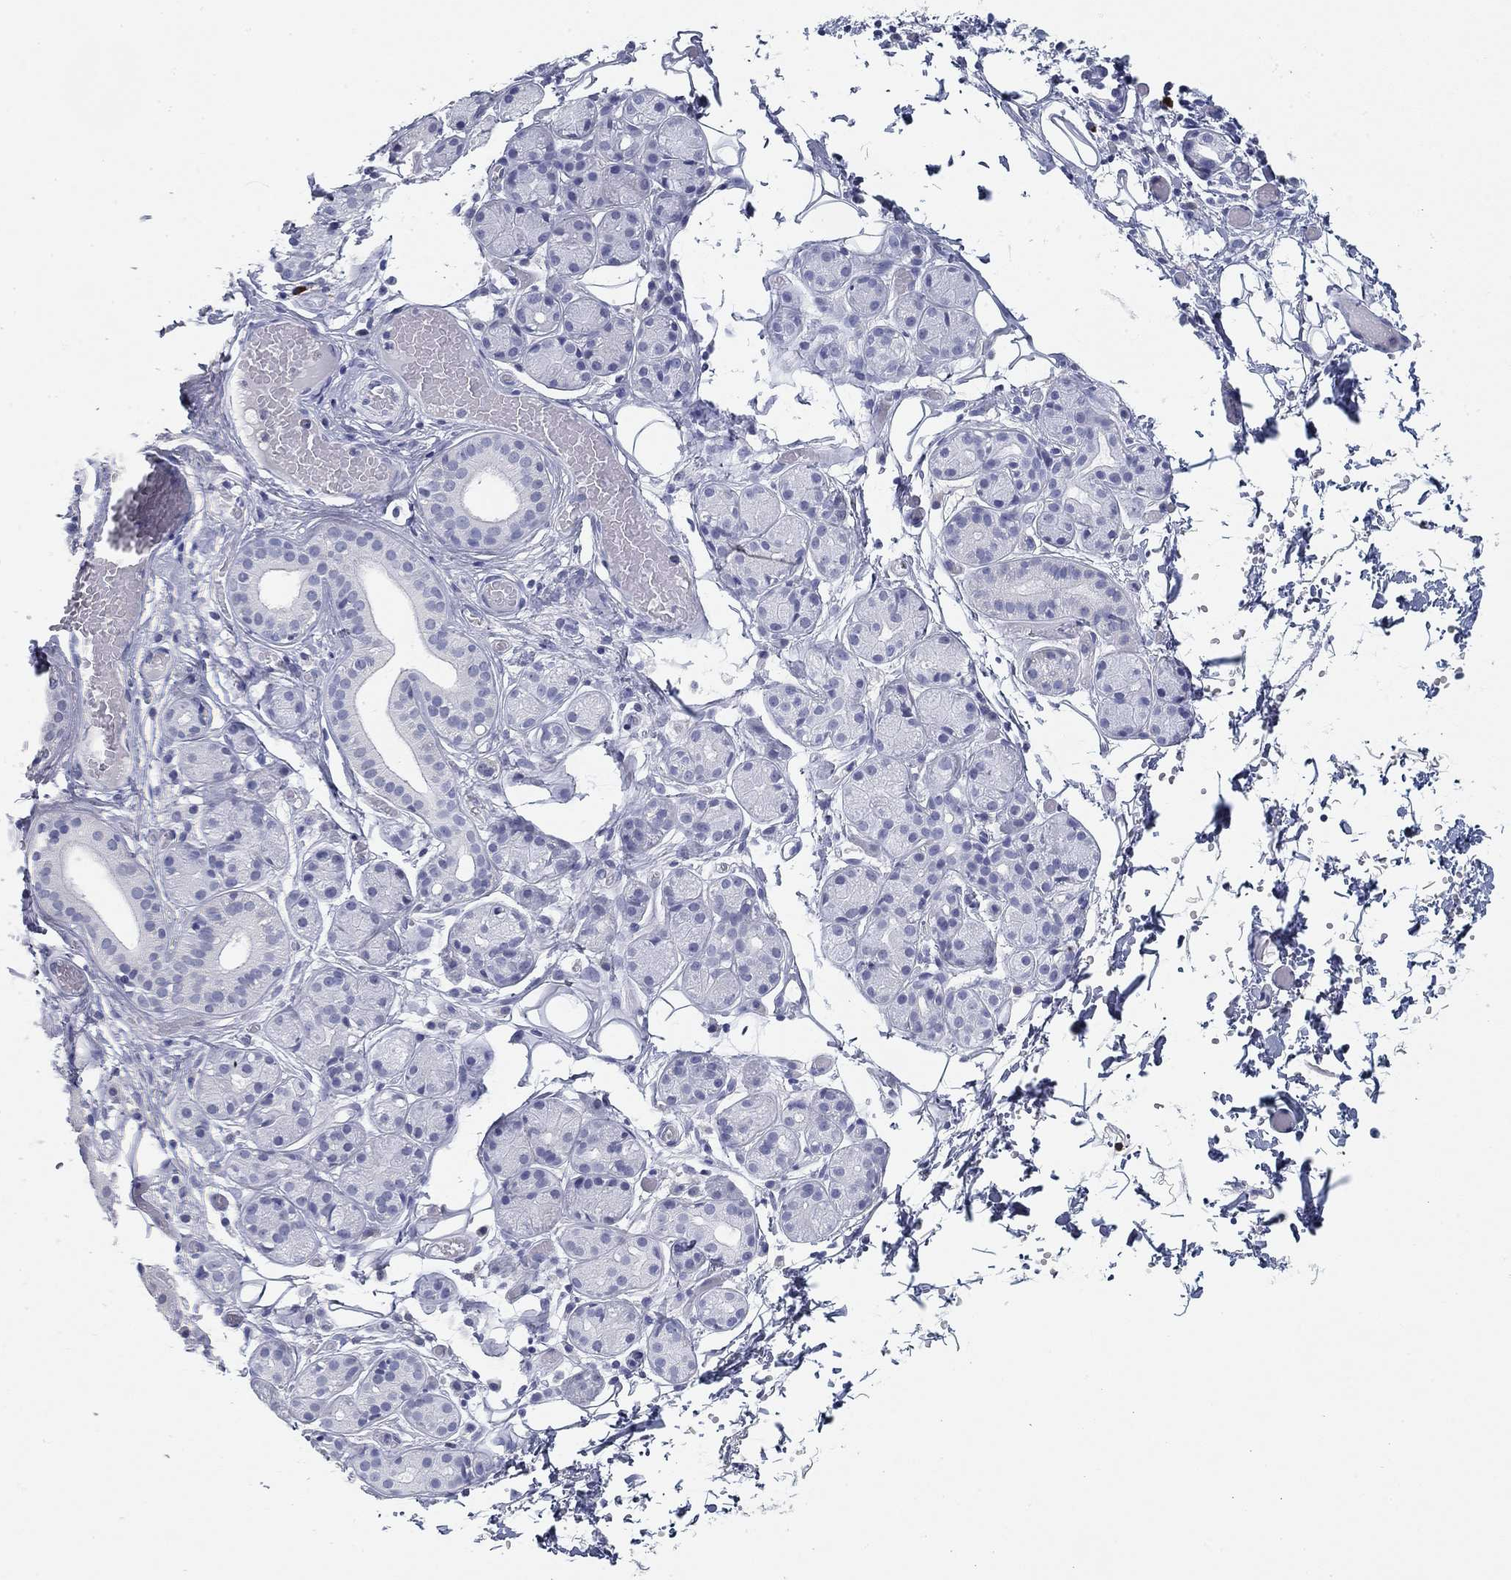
{"staining": {"intensity": "negative", "quantity": "none", "location": "none"}, "tissue": "salivary gland", "cell_type": "Glandular cells", "image_type": "normal", "snomed": [{"axis": "morphology", "description": "Normal tissue, NOS"}, {"axis": "topography", "description": "Salivary gland"}, {"axis": "topography", "description": "Peripheral nerve tissue"}], "caption": "Immunohistochemical staining of normal salivary gland displays no significant staining in glandular cells. The staining is performed using DAB brown chromogen with nuclei counter-stained in using hematoxylin.", "gene": "CD79B", "patient": {"sex": "male", "age": 71}}